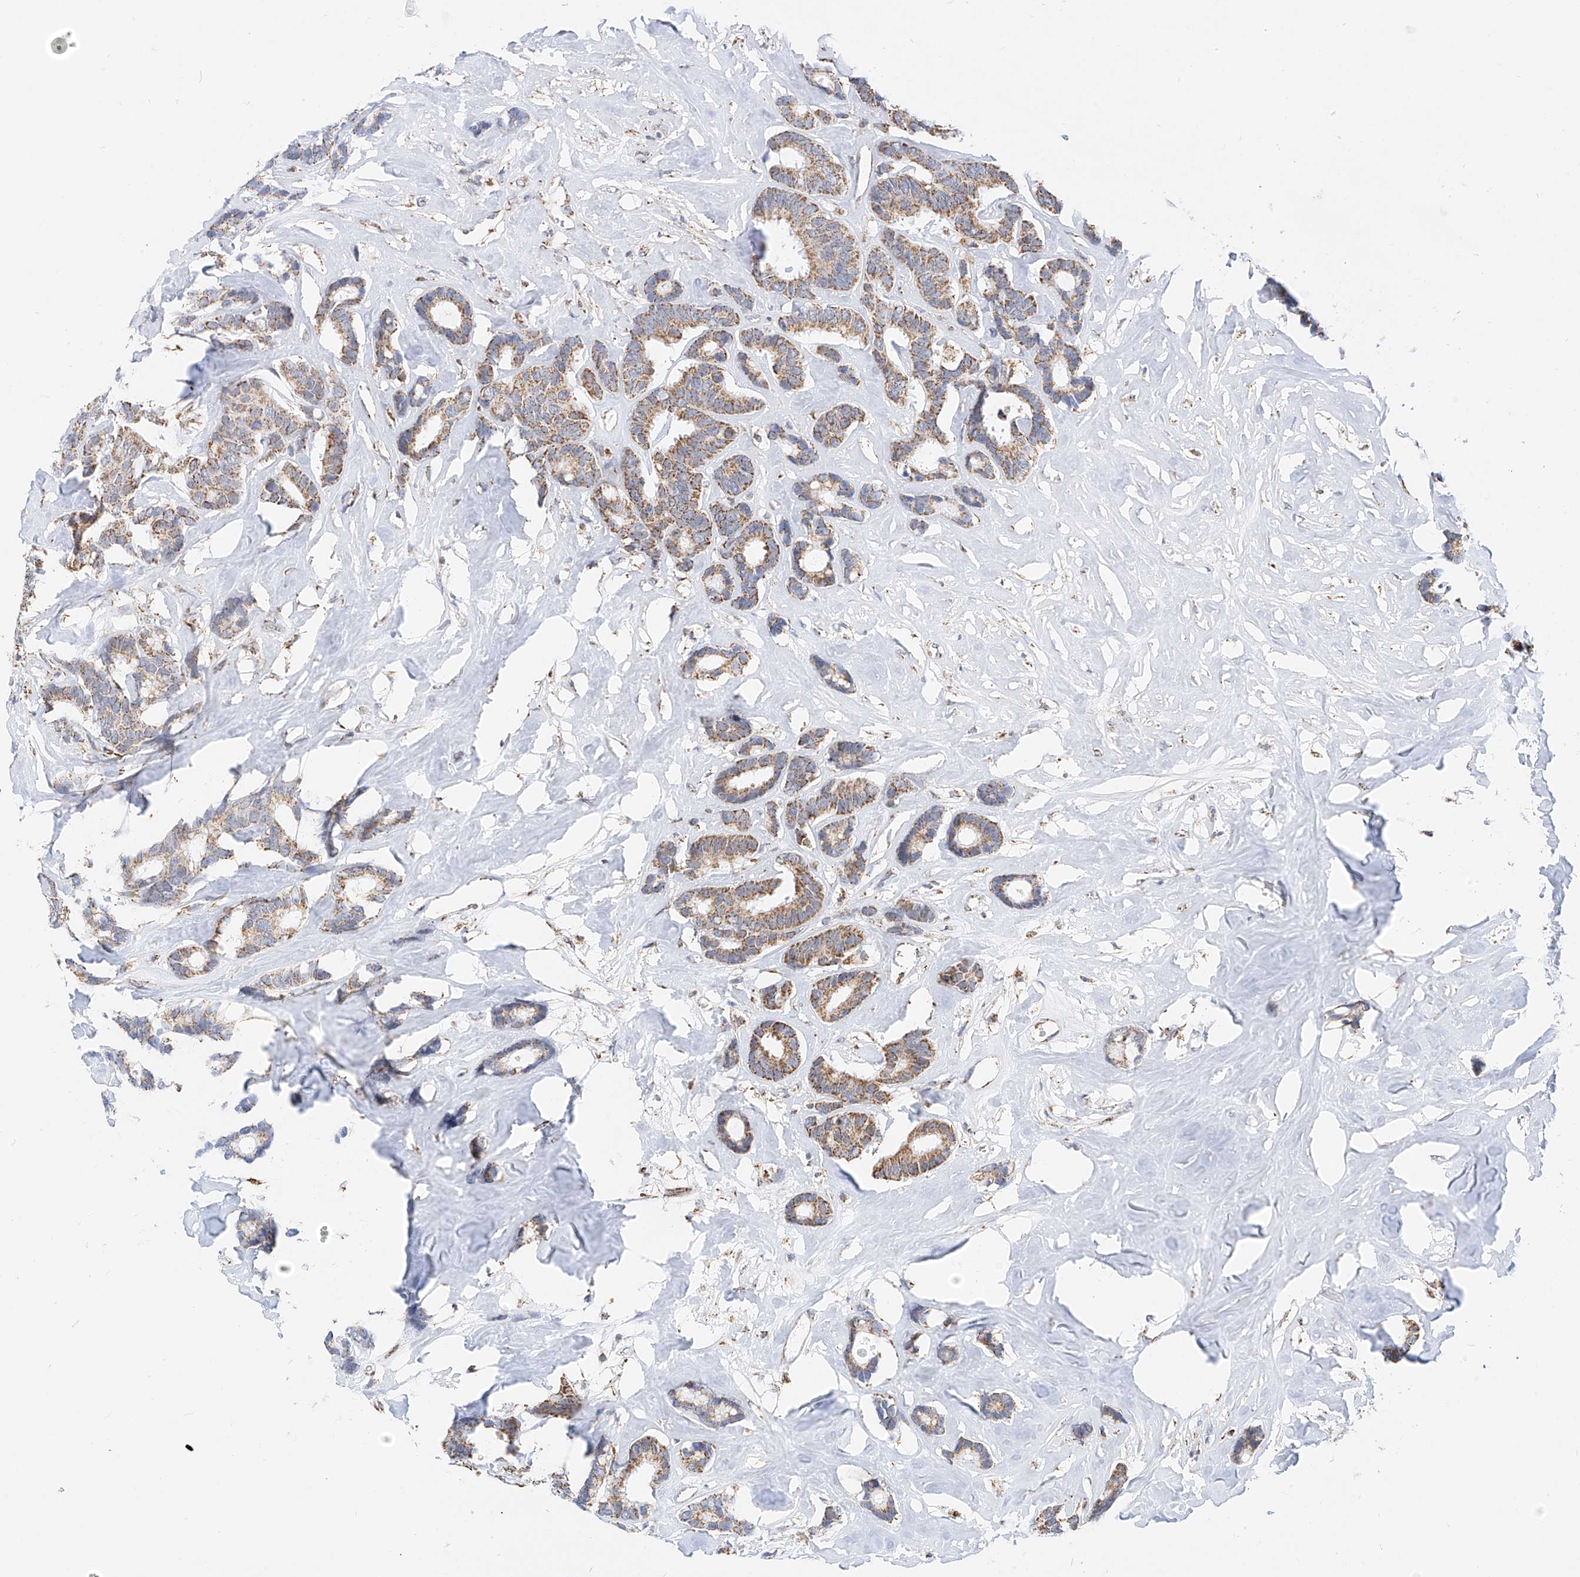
{"staining": {"intensity": "moderate", "quantity": ">75%", "location": "cytoplasmic/membranous"}, "tissue": "breast cancer", "cell_type": "Tumor cells", "image_type": "cancer", "snomed": [{"axis": "morphology", "description": "Duct carcinoma"}, {"axis": "topography", "description": "Breast"}], "caption": "The micrograph displays immunohistochemical staining of breast cancer (intraductal carcinoma). There is moderate cytoplasmic/membranous staining is identified in approximately >75% of tumor cells.", "gene": "NALCN", "patient": {"sex": "female", "age": 87}}